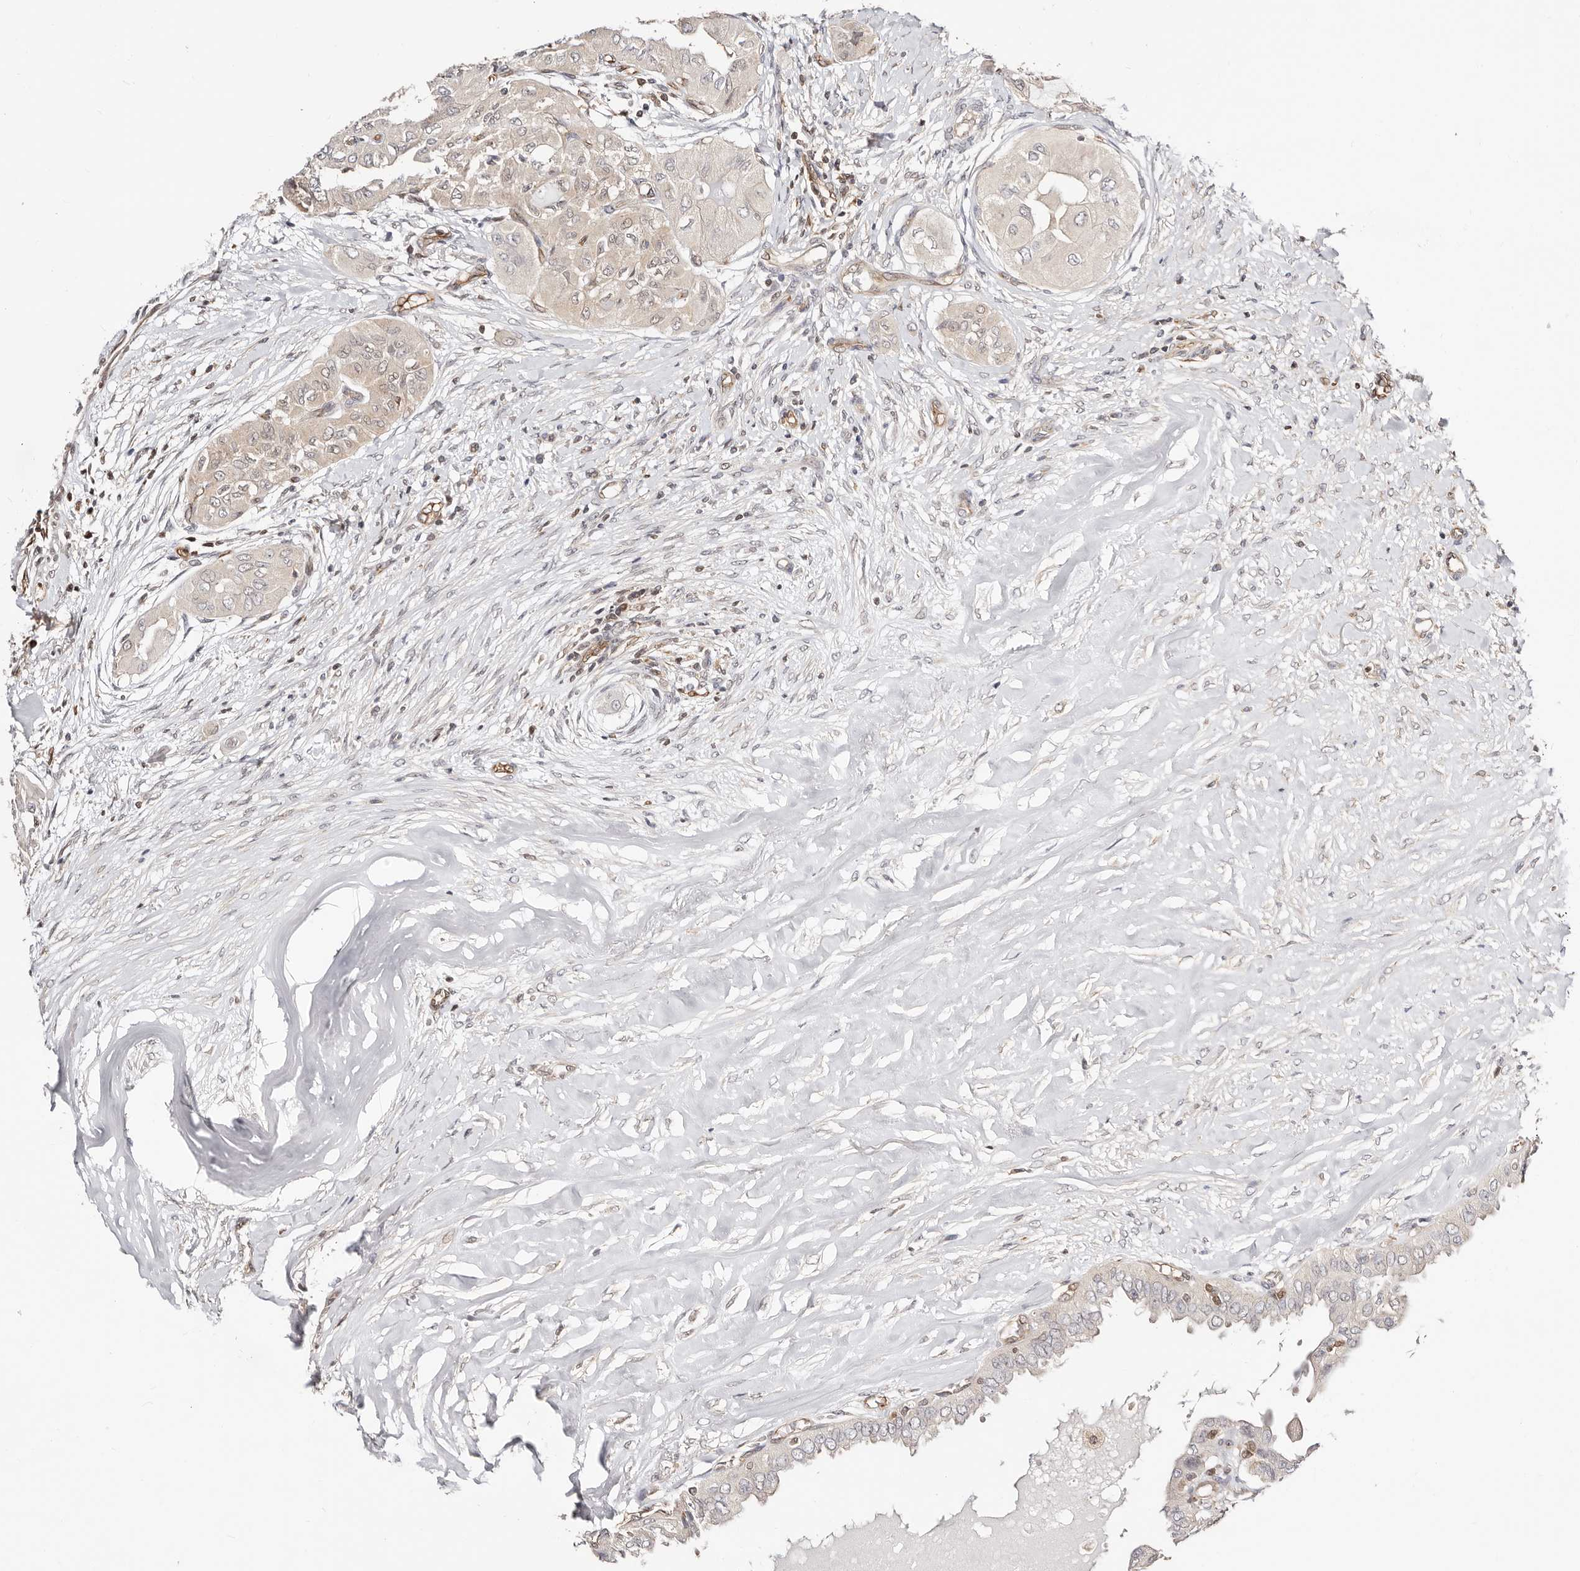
{"staining": {"intensity": "weak", "quantity": "<25%", "location": "cytoplasmic/membranous,nuclear"}, "tissue": "thyroid cancer", "cell_type": "Tumor cells", "image_type": "cancer", "snomed": [{"axis": "morphology", "description": "Papillary adenocarcinoma, NOS"}, {"axis": "topography", "description": "Thyroid gland"}], "caption": "Immunohistochemistry (IHC) histopathology image of neoplastic tissue: thyroid cancer (papillary adenocarcinoma) stained with DAB (3,3'-diaminobenzidine) displays no significant protein expression in tumor cells.", "gene": "STAT5A", "patient": {"sex": "female", "age": 59}}